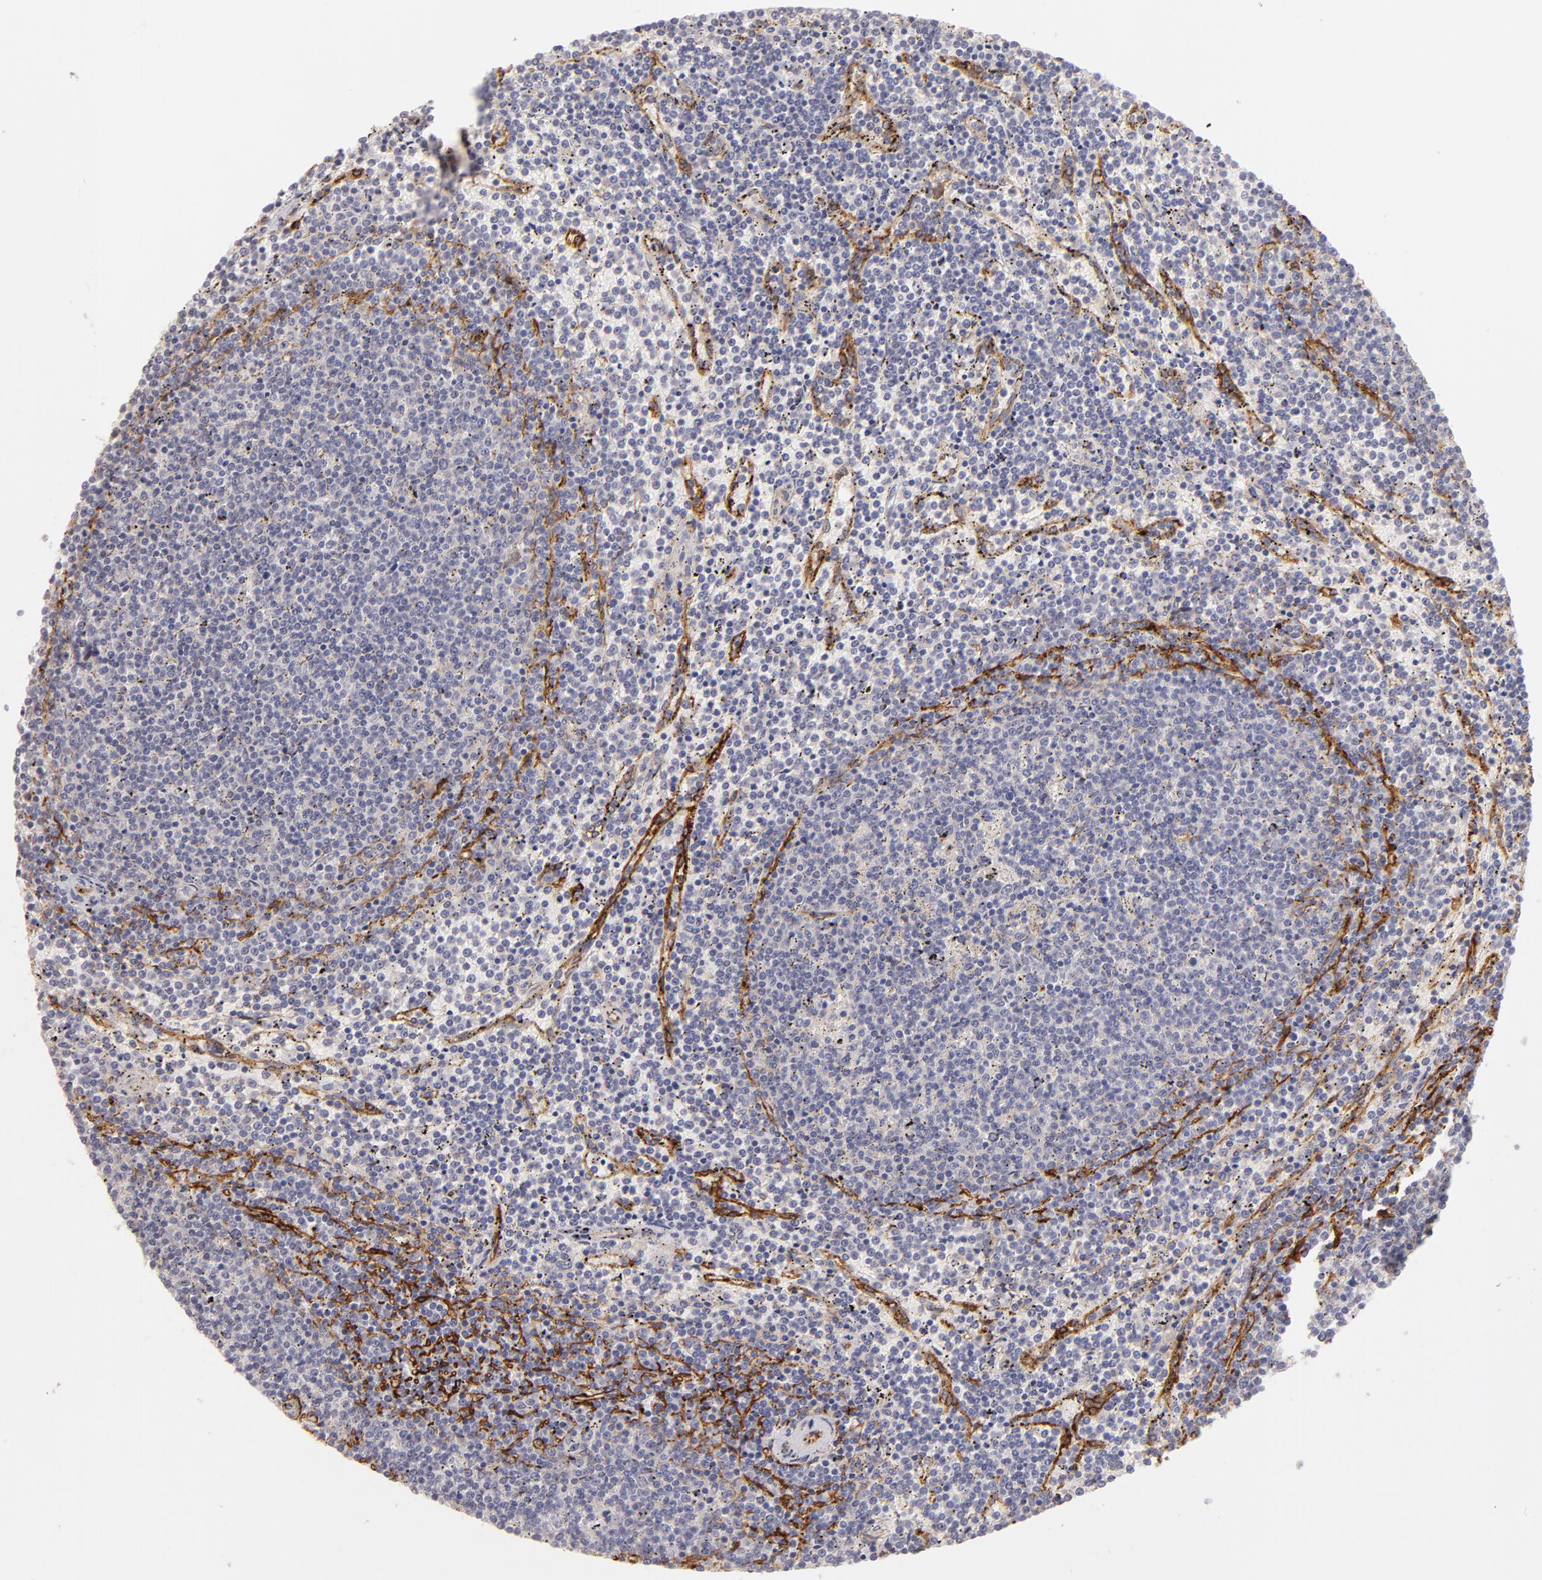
{"staining": {"intensity": "negative", "quantity": "none", "location": "none"}, "tissue": "lymphoma", "cell_type": "Tumor cells", "image_type": "cancer", "snomed": [{"axis": "morphology", "description": "Malignant lymphoma, non-Hodgkin's type, Low grade"}, {"axis": "topography", "description": "Spleen"}], "caption": "Protein analysis of lymphoma shows no significant positivity in tumor cells. (DAB IHC, high magnification).", "gene": "THBD", "patient": {"sex": "female", "age": 50}}